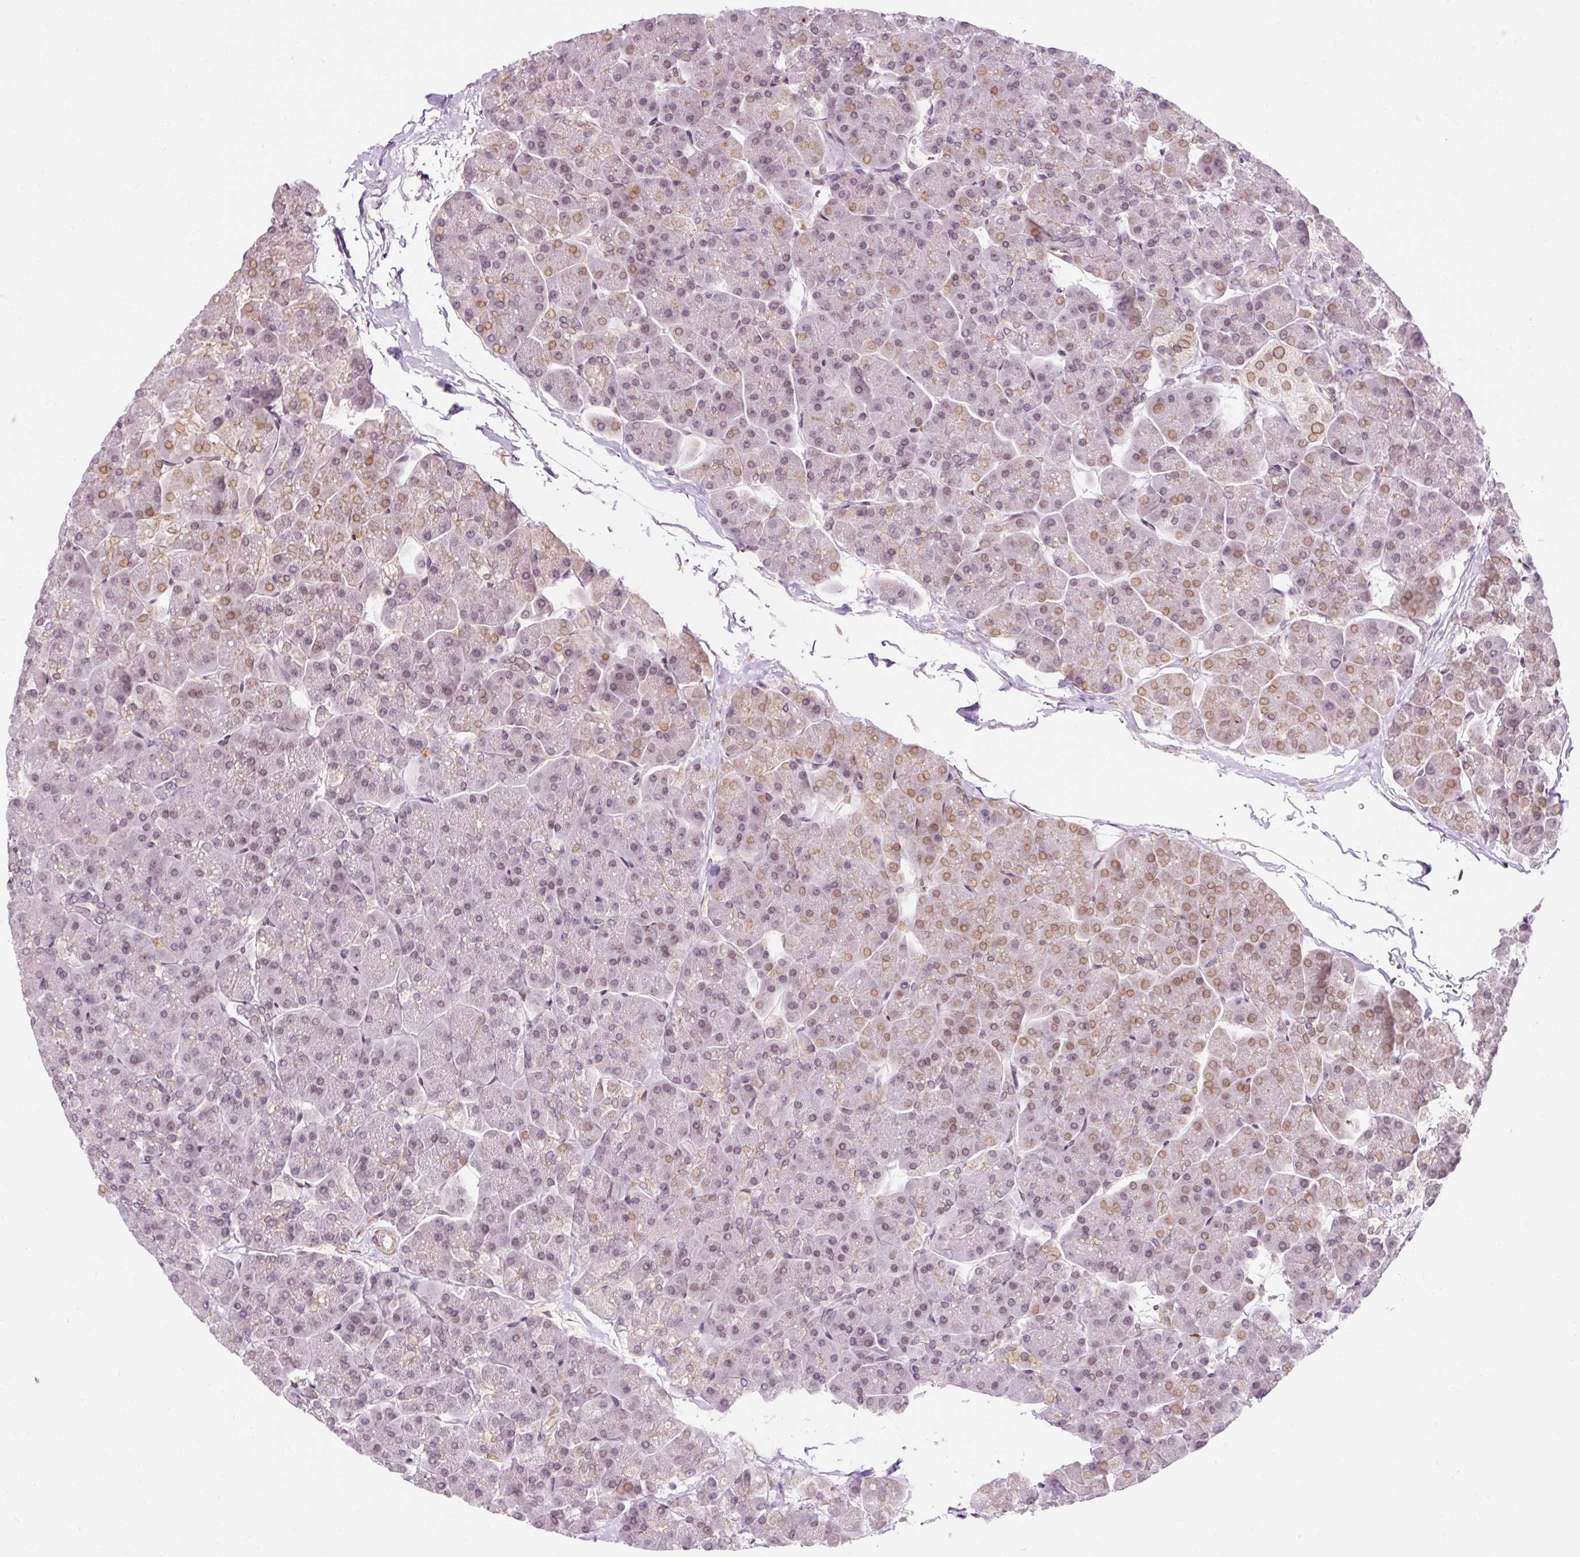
{"staining": {"intensity": "moderate", "quantity": "<25%", "location": "cytoplasmic/membranous,nuclear"}, "tissue": "pancreas", "cell_type": "Exocrine glandular cells", "image_type": "normal", "snomed": [{"axis": "morphology", "description": "Normal tissue, NOS"}, {"axis": "topography", "description": "Pancreas"}, {"axis": "topography", "description": "Peripheral nerve tissue"}], "caption": "DAB (3,3'-diaminobenzidine) immunohistochemical staining of benign pancreas reveals moderate cytoplasmic/membranous,nuclear protein staining in about <25% of exocrine glandular cells.", "gene": "ZNF610", "patient": {"sex": "male", "age": 54}}